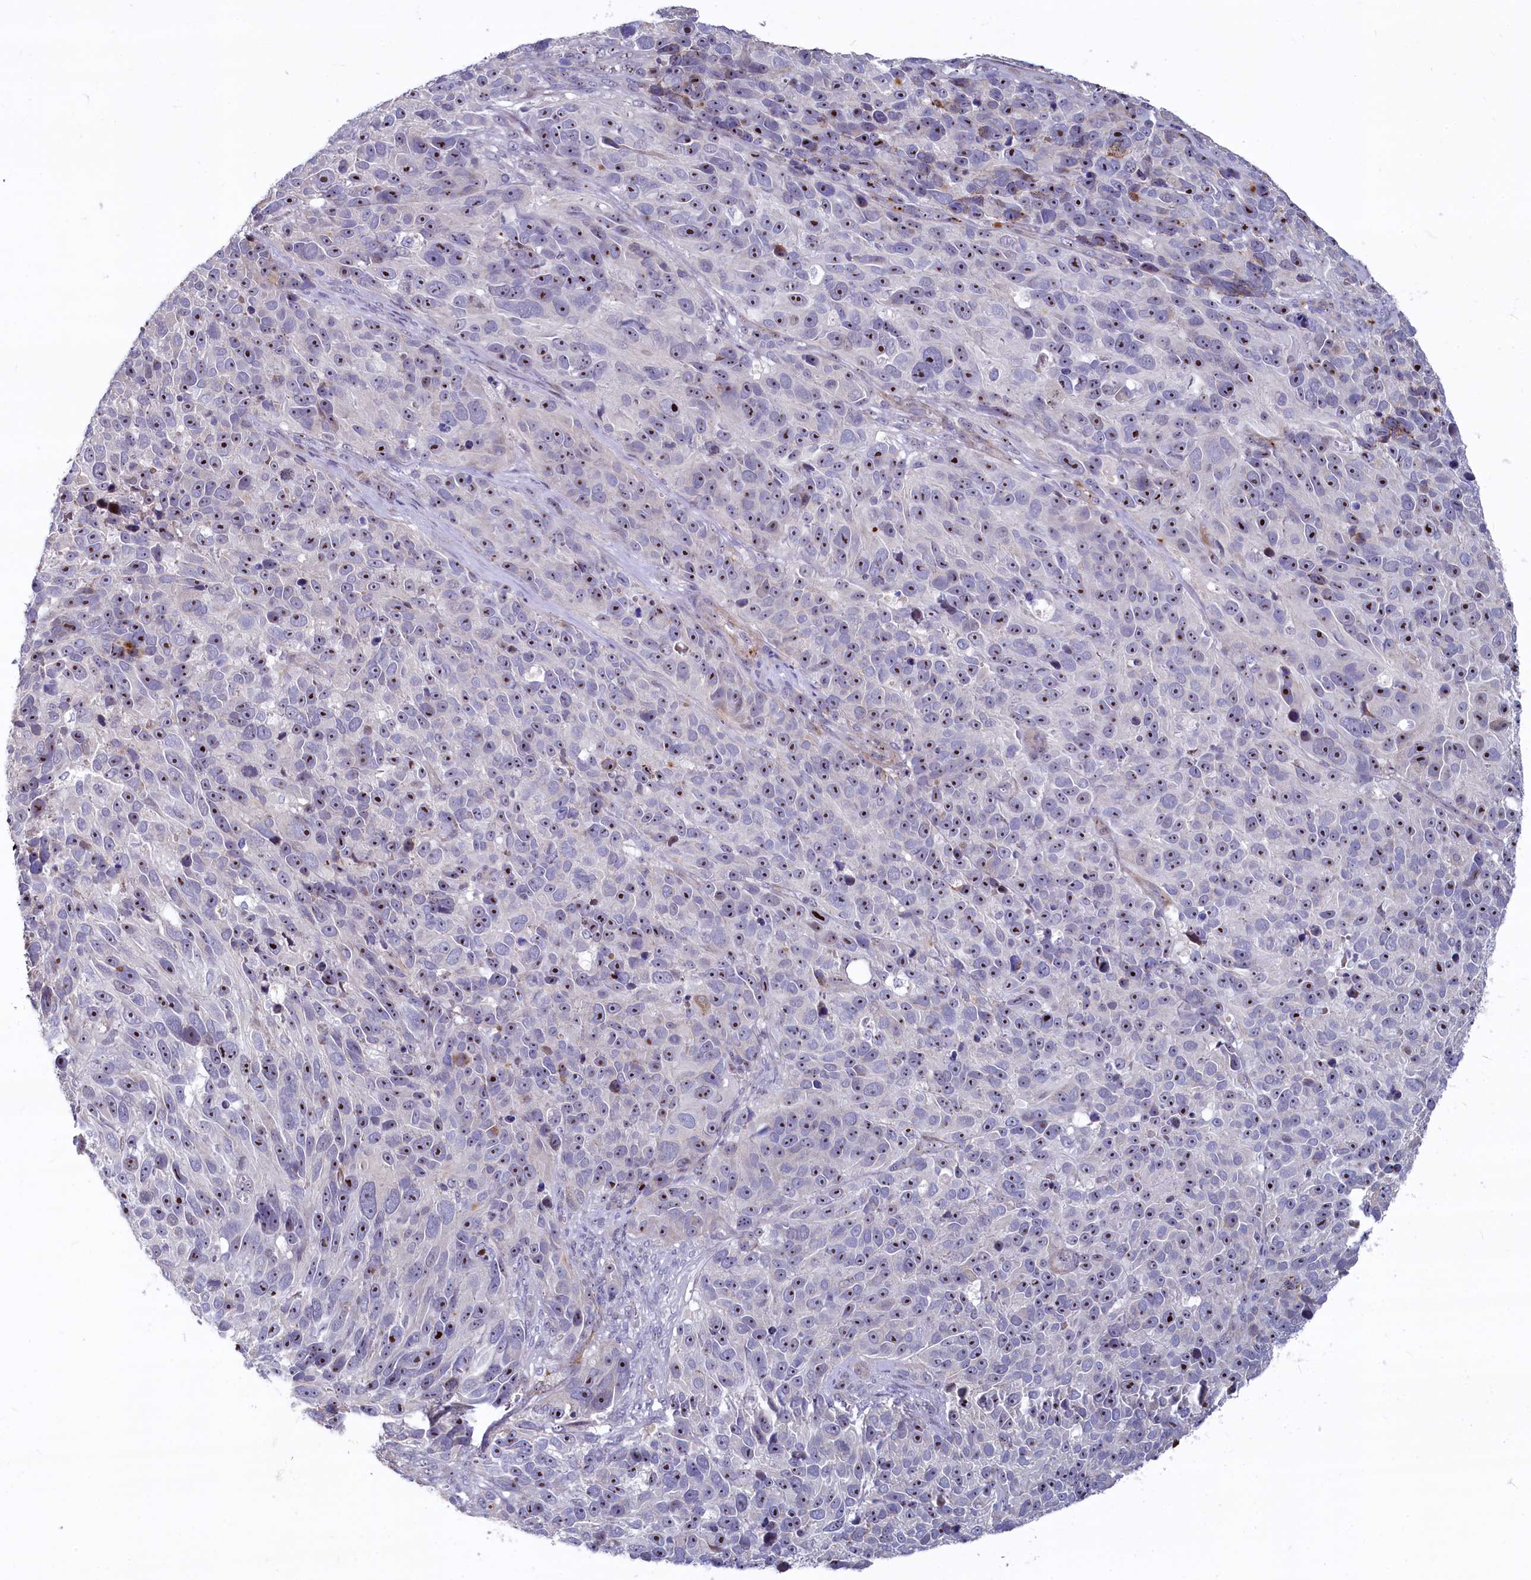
{"staining": {"intensity": "moderate", "quantity": ">75%", "location": "nuclear"}, "tissue": "melanoma", "cell_type": "Tumor cells", "image_type": "cancer", "snomed": [{"axis": "morphology", "description": "Malignant melanoma, NOS"}, {"axis": "topography", "description": "Skin"}], "caption": "Human malignant melanoma stained with a brown dye reveals moderate nuclear positive expression in approximately >75% of tumor cells.", "gene": "ASXL3", "patient": {"sex": "male", "age": 84}}